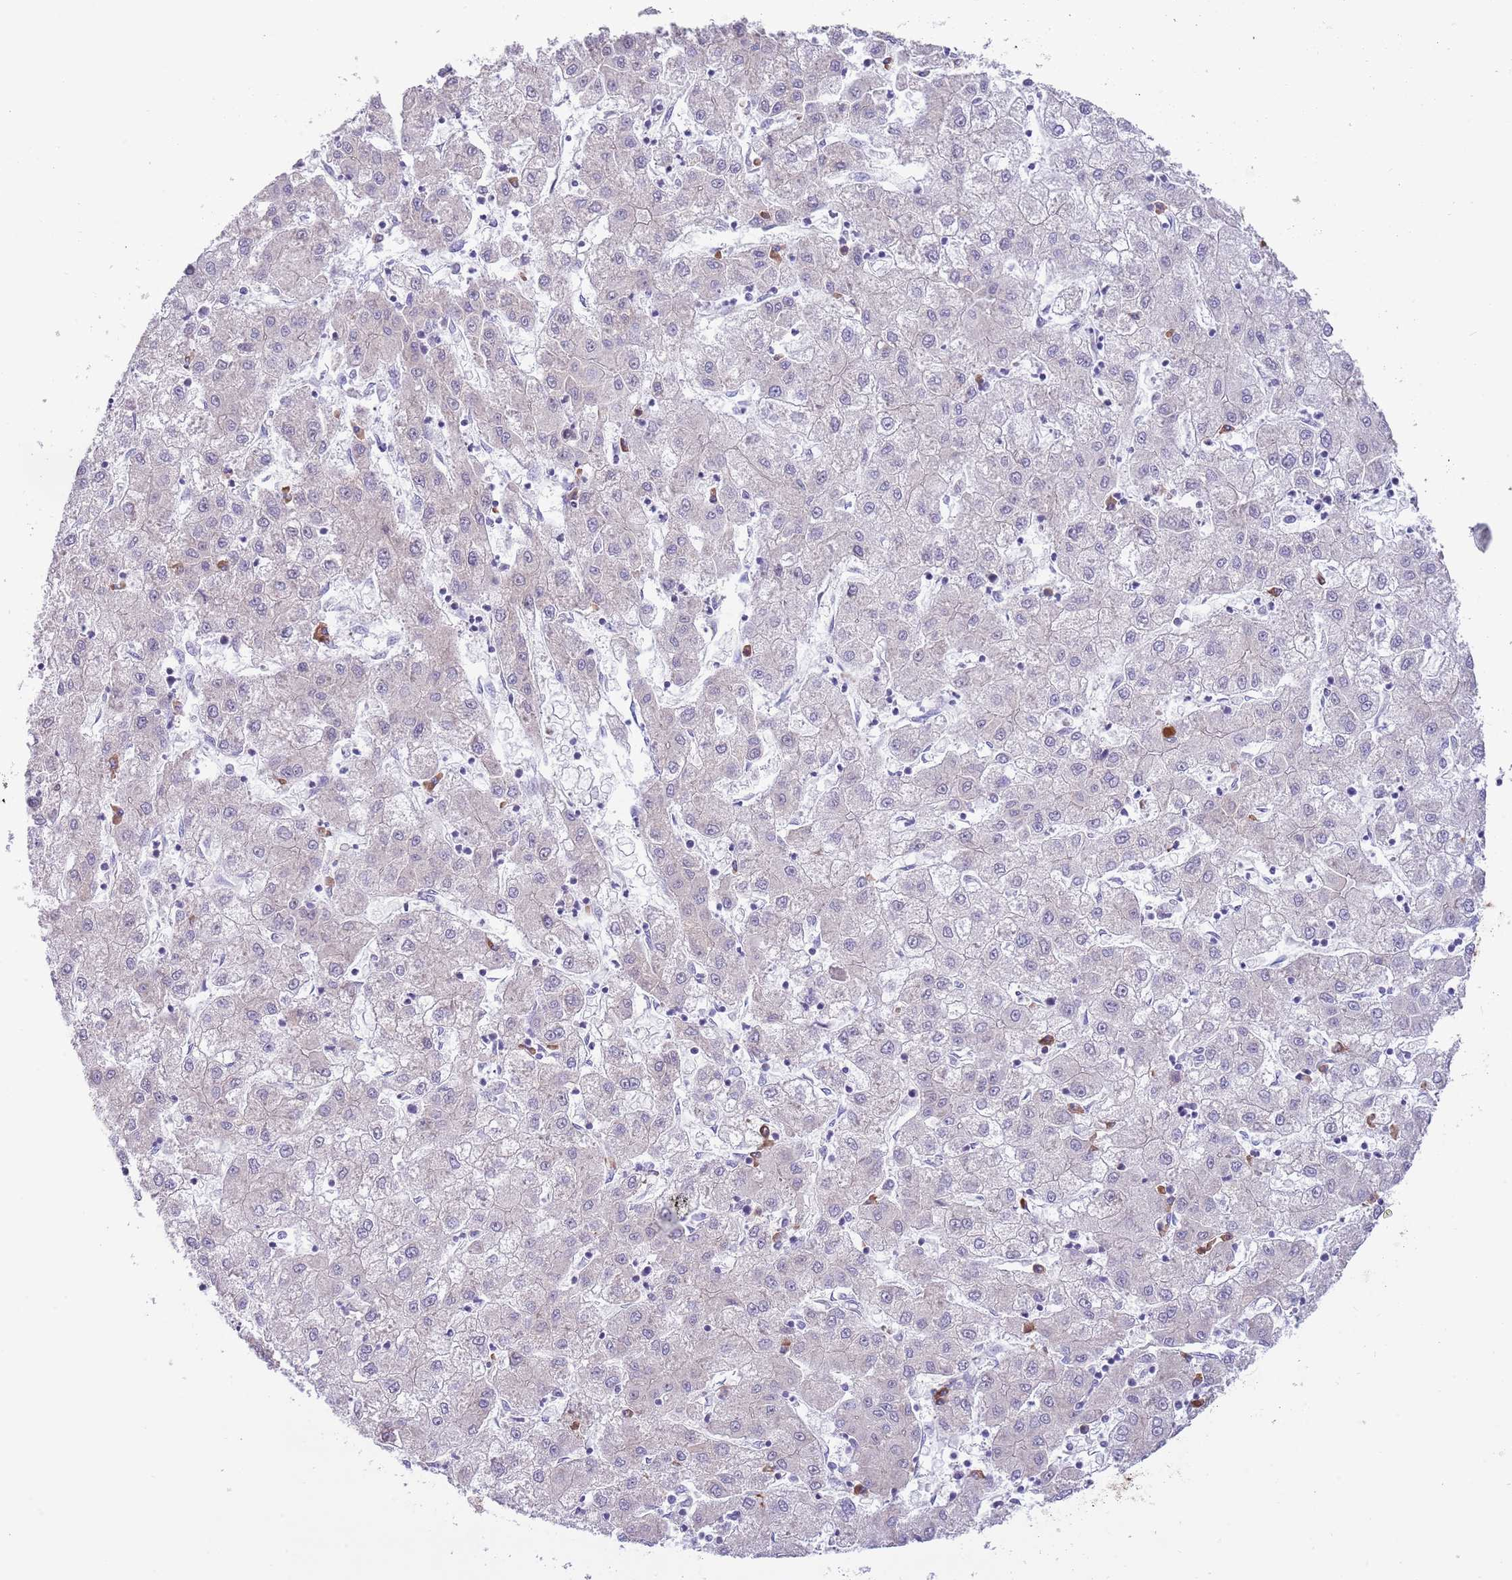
{"staining": {"intensity": "negative", "quantity": "none", "location": "none"}, "tissue": "liver cancer", "cell_type": "Tumor cells", "image_type": "cancer", "snomed": [{"axis": "morphology", "description": "Carcinoma, Hepatocellular, NOS"}, {"axis": "topography", "description": "Liver"}], "caption": "This photomicrograph is of hepatocellular carcinoma (liver) stained with immunohistochemistry to label a protein in brown with the nuclei are counter-stained blue. There is no positivity in tumor cells.", "gene": "DAND5", "patient": {"sex": "male", "age": 72}}